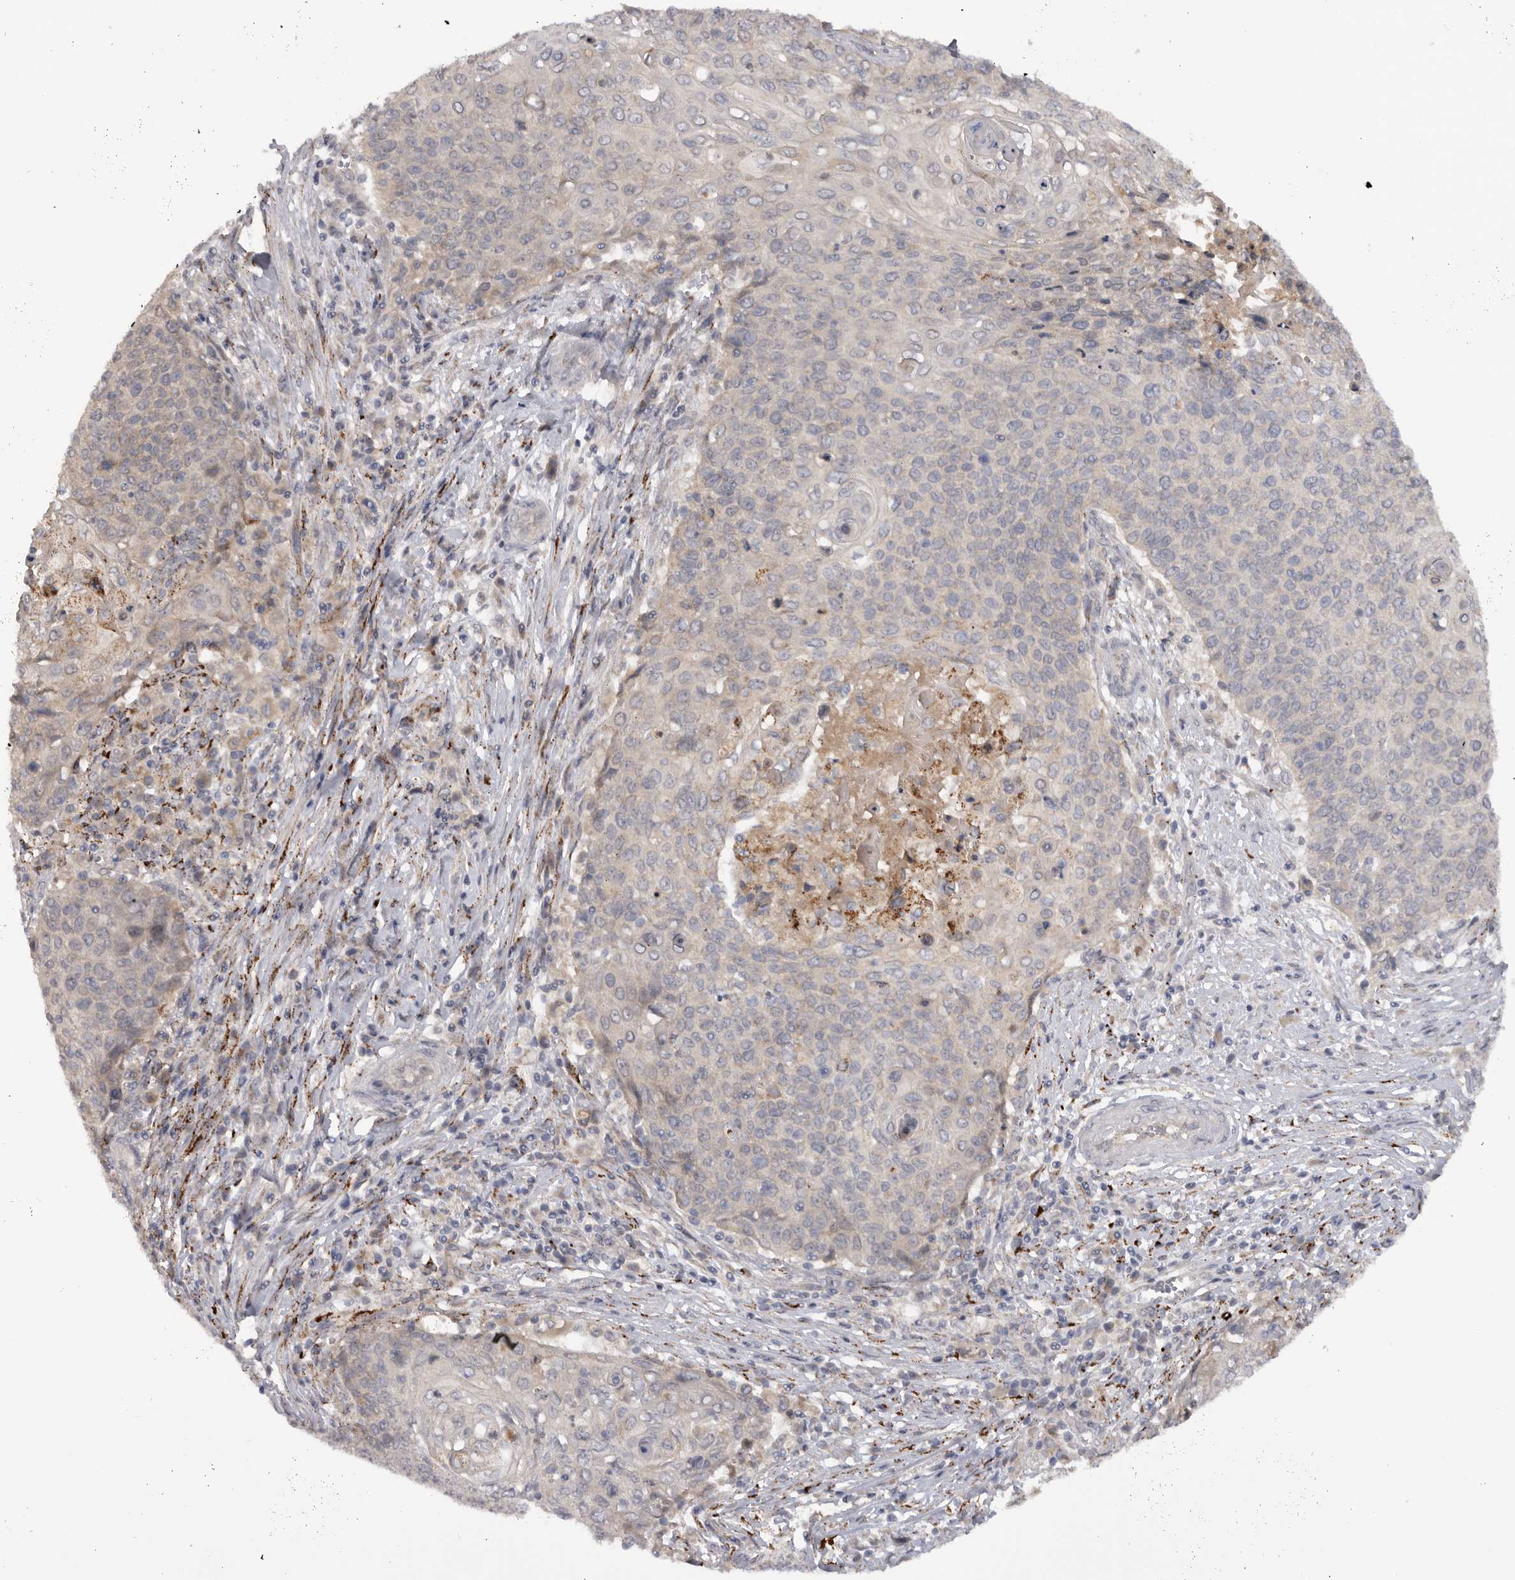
{"staining": {"intensity": "negative", "quantity": "none", "location": "none"}, "tissue": "cervical cancer", "cell_type": "Tumor cells", "image_type": "cancer", "snomed": [{"axis": "morphology", "description": "Squamous cell carcinoma, NOS"}, {"axis": "topography", "description": "Cervix"}], "caption": "High magnification brightfield microscopy of cervical cancer stained with DAB (brown) and counterstained with hematoxylin (blue): tumor cells show no significant staining. The staining is performed using DAB (3,3'-diaminobenzidine) brown chromogen with nuclei counter-stained in using hematoxylin.", "gene": "DHDDS", "patient": {"sex": "female", "age": 39}}